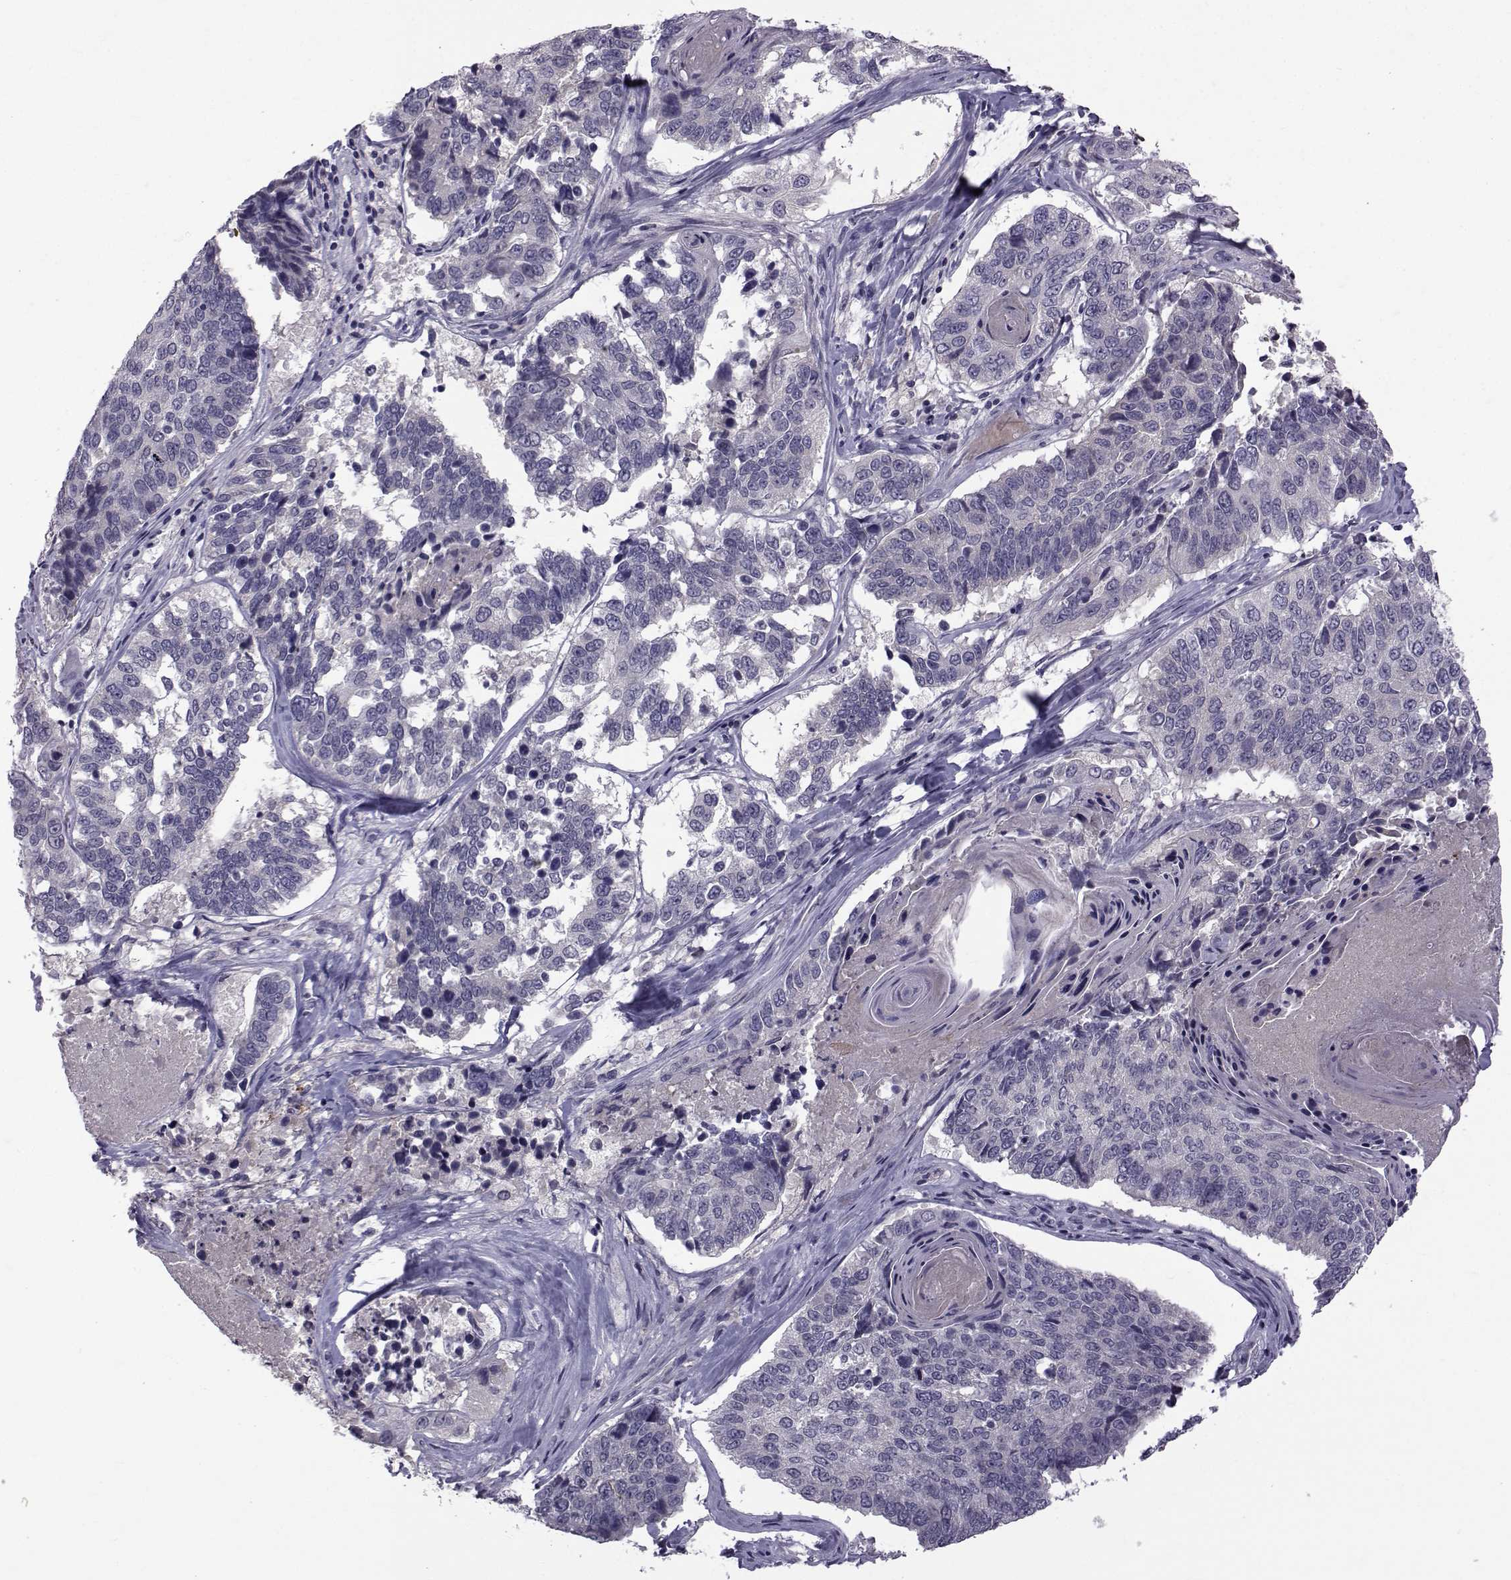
{"staining": {"intensity": "negative", "quantity": "none", "location": "none"}, "tissue": "lung cancer", "cell_type": "Tumor cells", "image_type": "cancer", "snomed": [{"axis": "morphology", "description": "Squamous cell carcinoma, NOS"}, {"axis": "topography", "description": "Lung"}], "caption": "Image shows no significant protein positivity in tumor cells of lung cancer (squamous cell carcinoma).", "gene": "TNFRSF11B", "patient": {"sex": "male", "age": 73}}